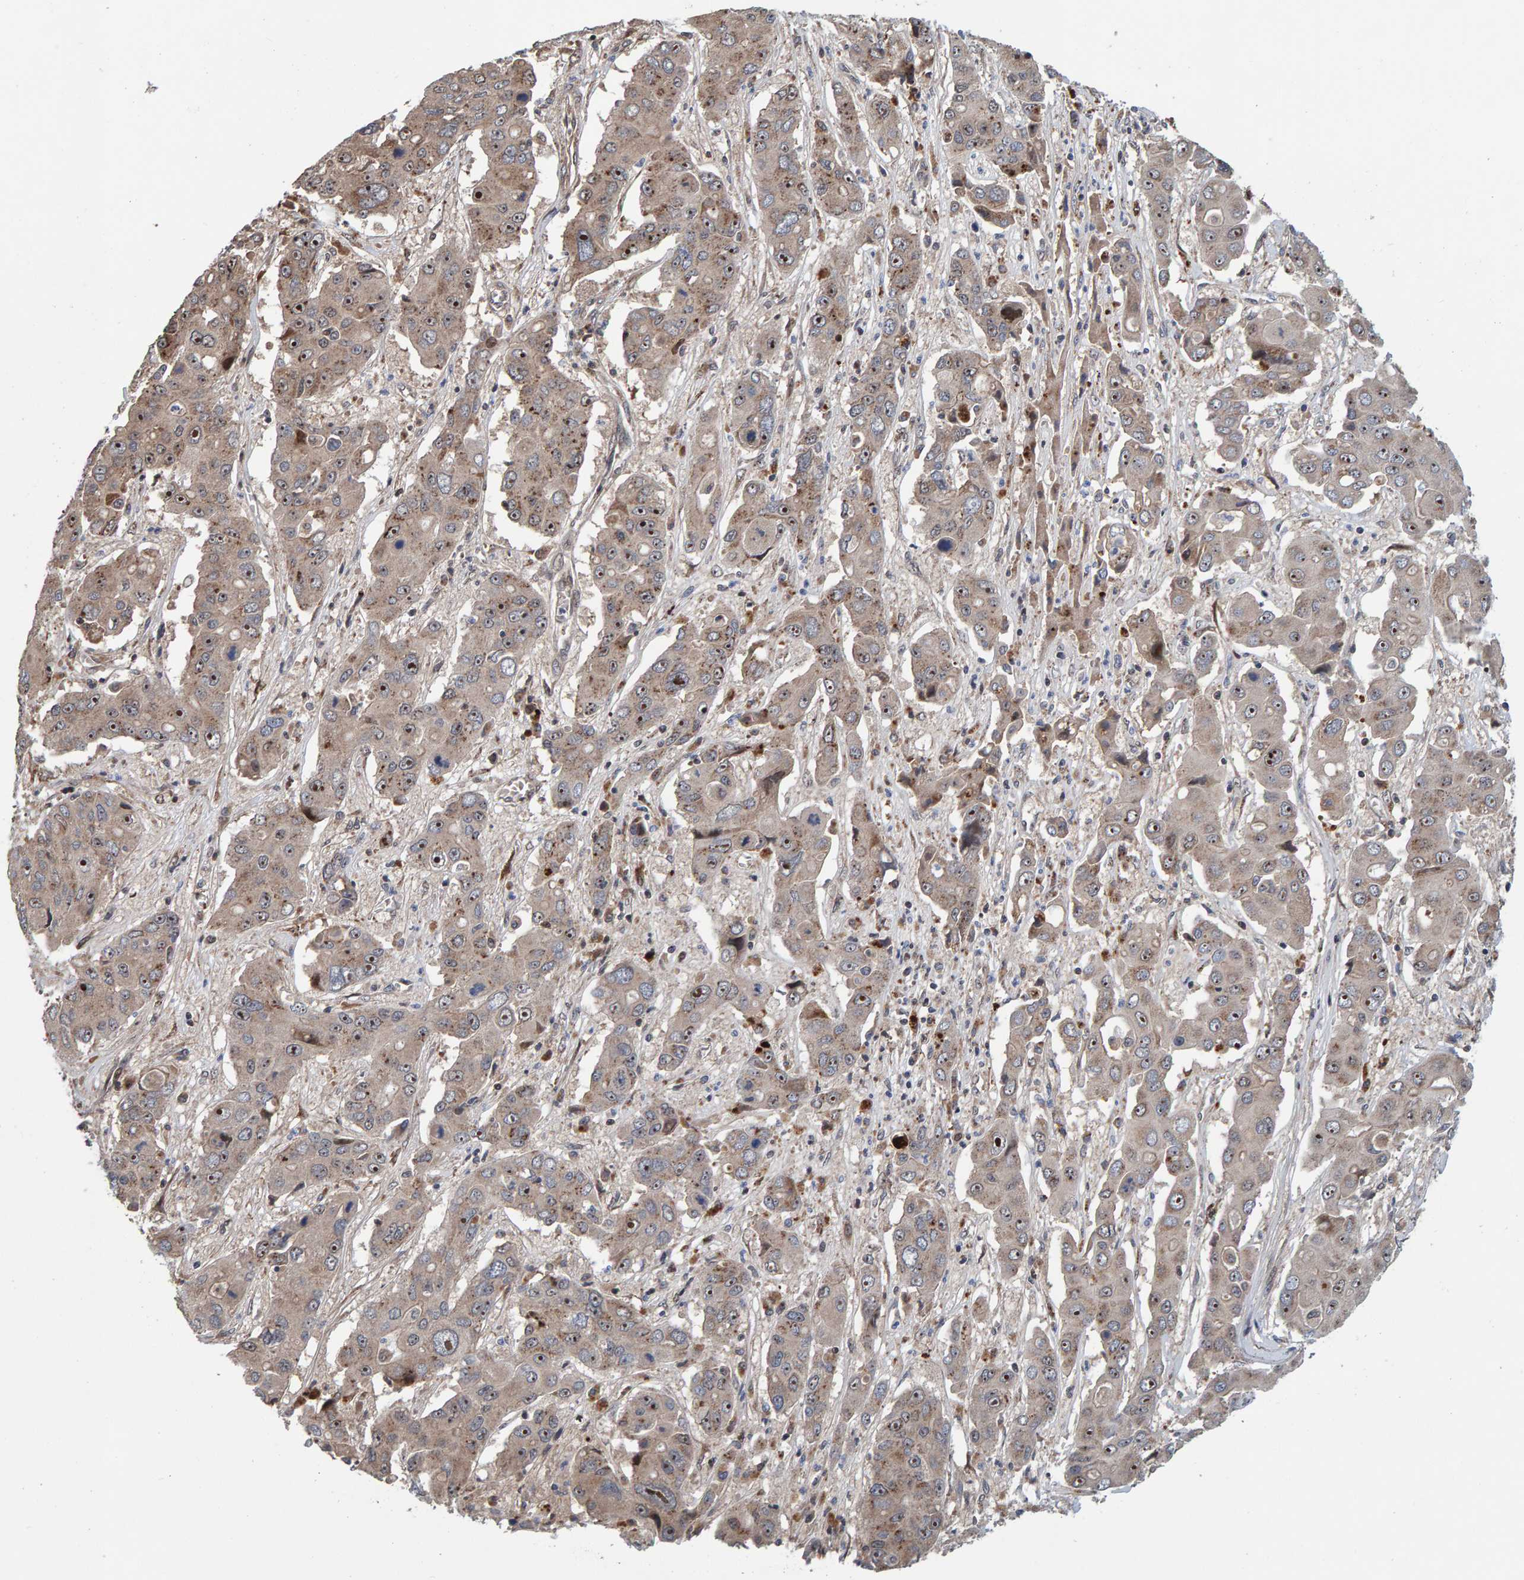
{"staining": {"intensity": "moderate", "quantity": ">75%", "location": "cytoplasmic/membranous,nuclear"}, "tissue": "liver cancer", "cell_type": "Tumor cells", "image_type": "cancer", "snomed": [{"axis": "morphology", "description": "Cholangiocarcinoma"}, {"axis": "topography", "description": "Liver"}], "caption": "Liver cancer (cholangiocarcinoma) was stained to show a protein in brown. There is medium levels of moderate cytoplasmic/membranous and nuclear expression in about >75% of tumor cells.", "gene": "CCDC25", "patient": {"sex": "male", "age": 67}}